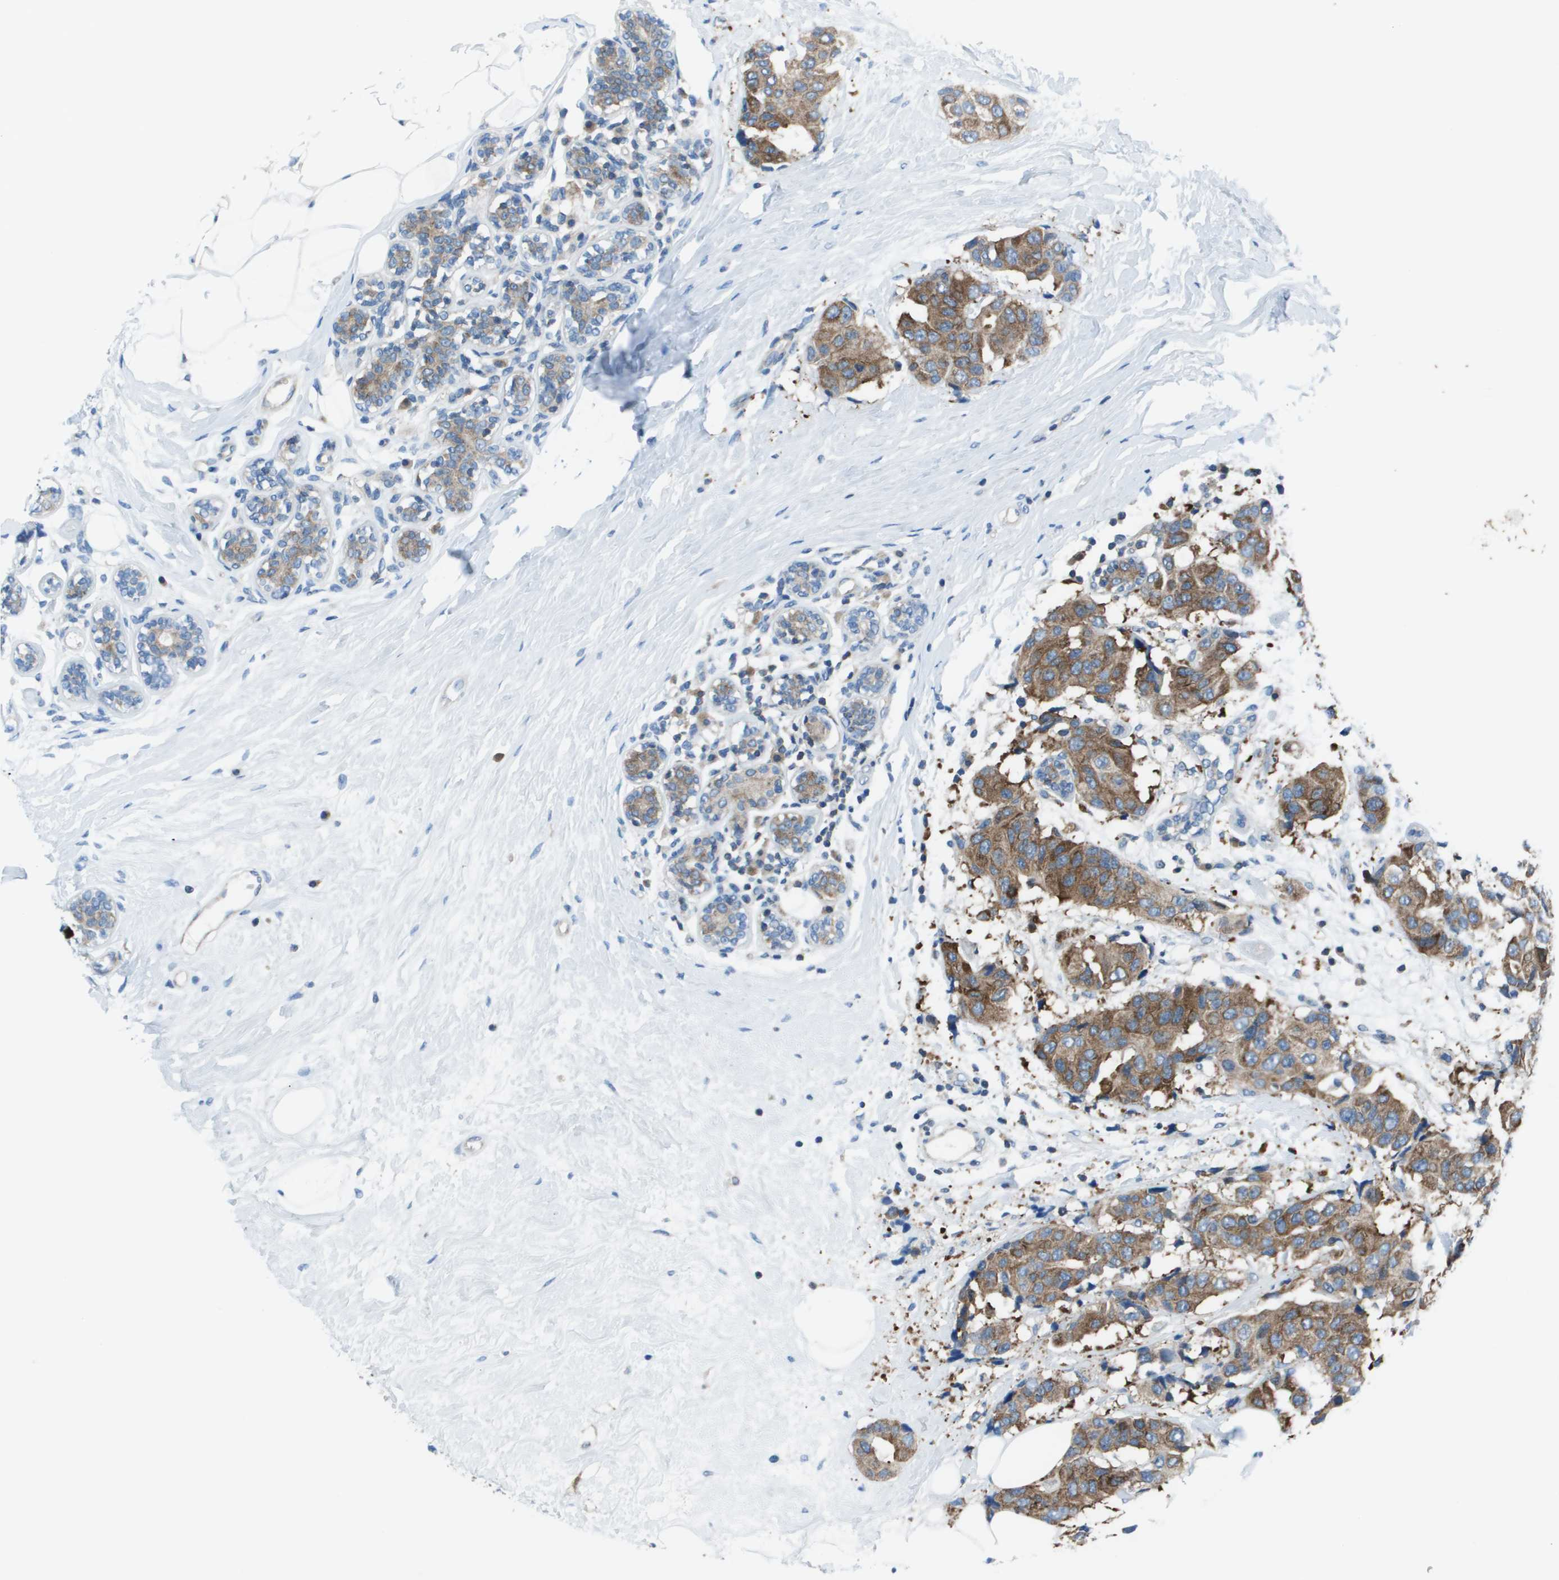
{"staining": {"intensity": "moderate", "quantity": "25%-75%", "location": "cytoplasmic/membranous"}, "tissue": "breast cancer", "cell_type": "Tumor cells", "image_type": "cancer", "snomed": [{"axis": "morphology", "description": "Normal tissue, NOS"}, {"axis": "morphology", "description": "Duct carcinoma"}, {"axis": "topography", "description": "Breast"}], "caption": "Protein analysis of breast invasive ductal carcinoma tissue reveals moderate cytoplasmic/membranous positivity in about 25%-75% of tumor cells. The staining was performed using DAB to visualize the protein expression in brown, while the nuclei were stained in blue with hematoxylin (Magnification: 20x).", "gene": "STIP1", "patient": {"sex": "female", "age": 39}}